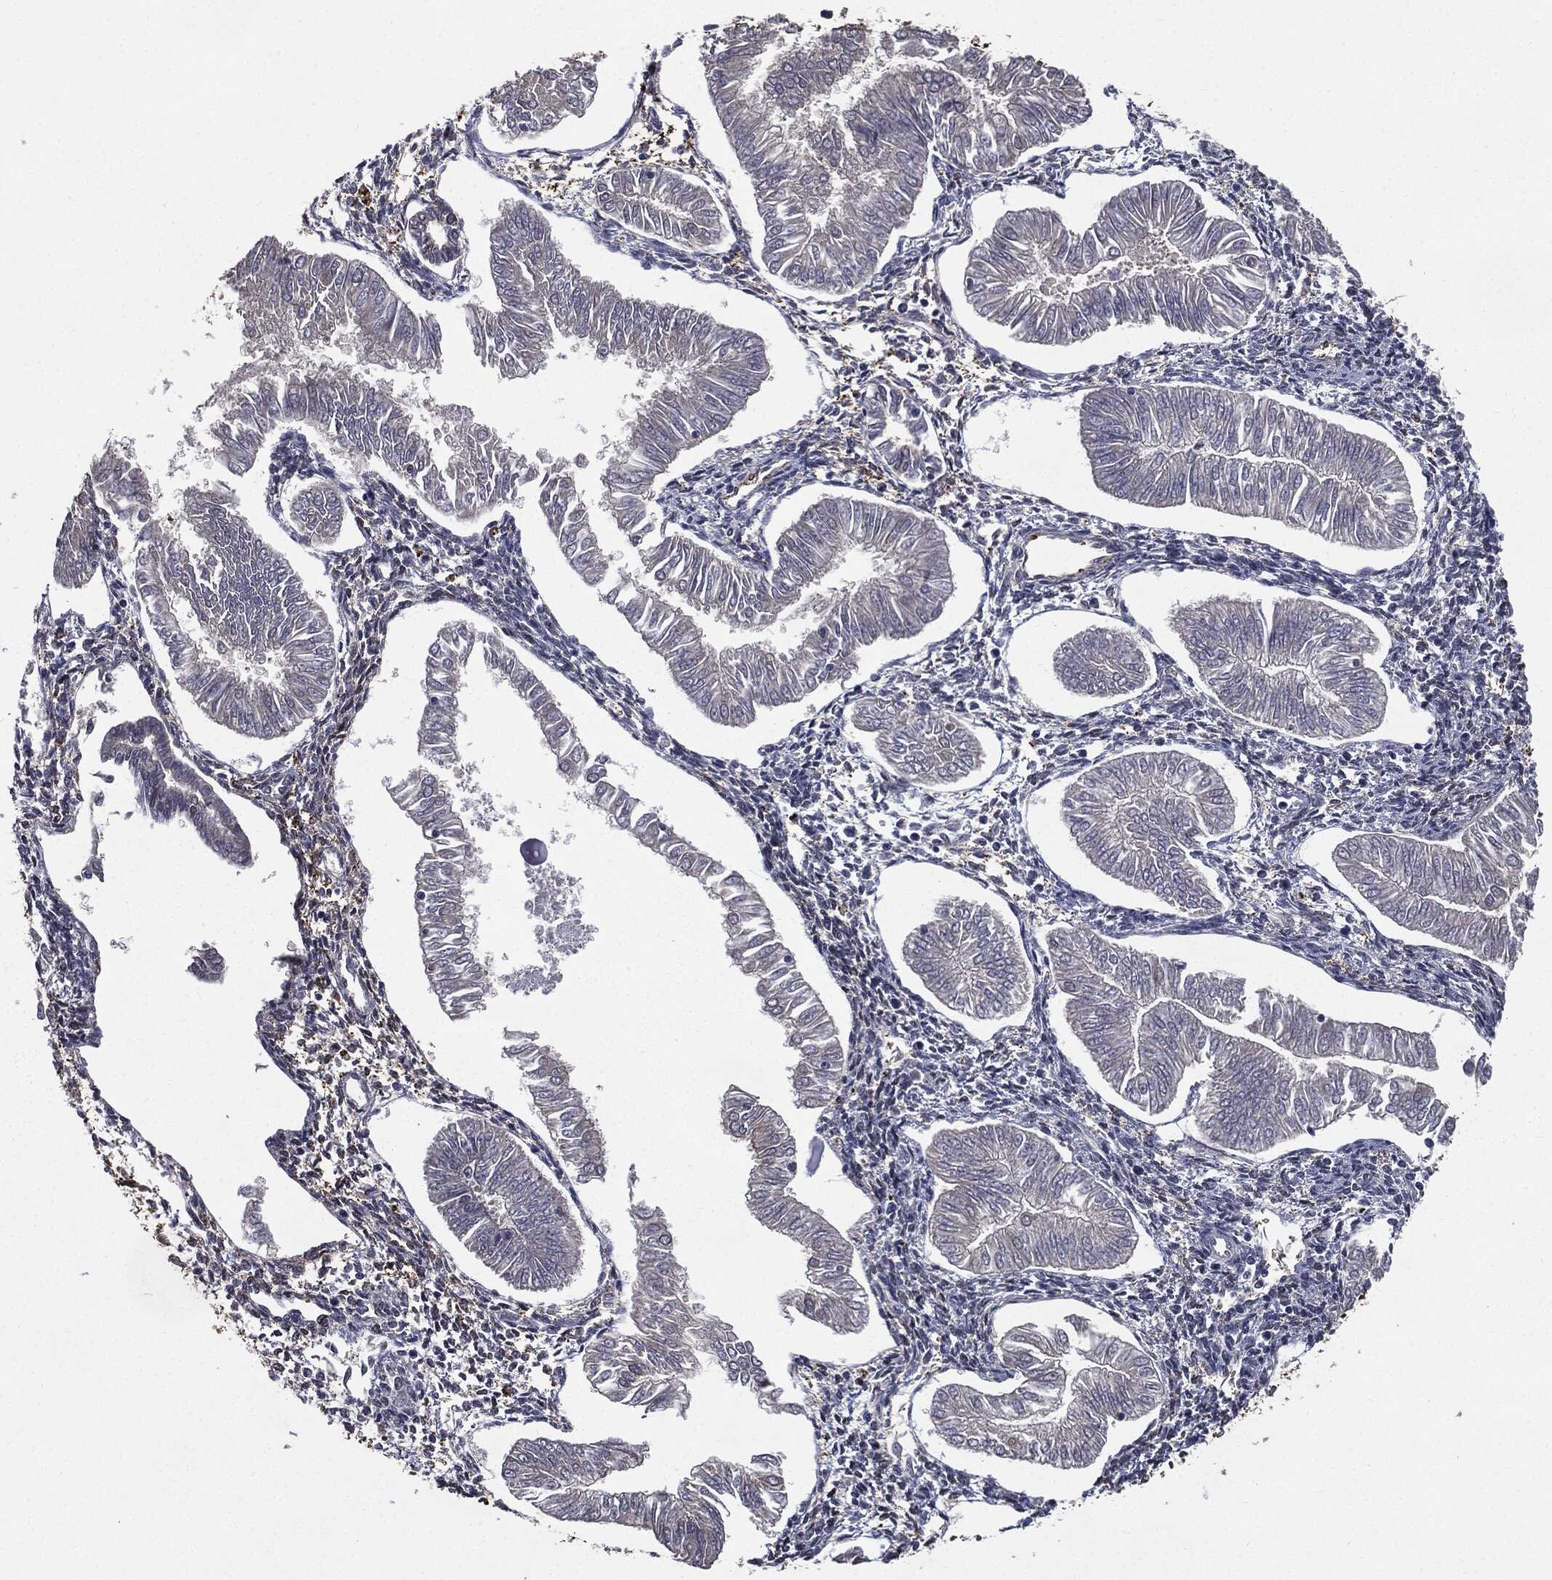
{"staining": {"intensity": "negative", "quantity": "none", "location": "none"}, "tissue": "endometrial cancer", "cell_type": "Tumor cells", "image_type": "cancer", "snomed": [{"axis": "morphology", "description": "Adenocarcinoma, NOS"}, {"axis": "topography", "description": "Endometrium"}], "caption": "IHC of endometrial cancer (adenocarcinoma) demonstrates no staining in tumor cells. (Stains: DAB IHC with hematoxylin counter stain, Microscopy: brightfield microscopy at high magnification).", "gene": "JUN", "patient": {"sex": "female", "age": 53}}